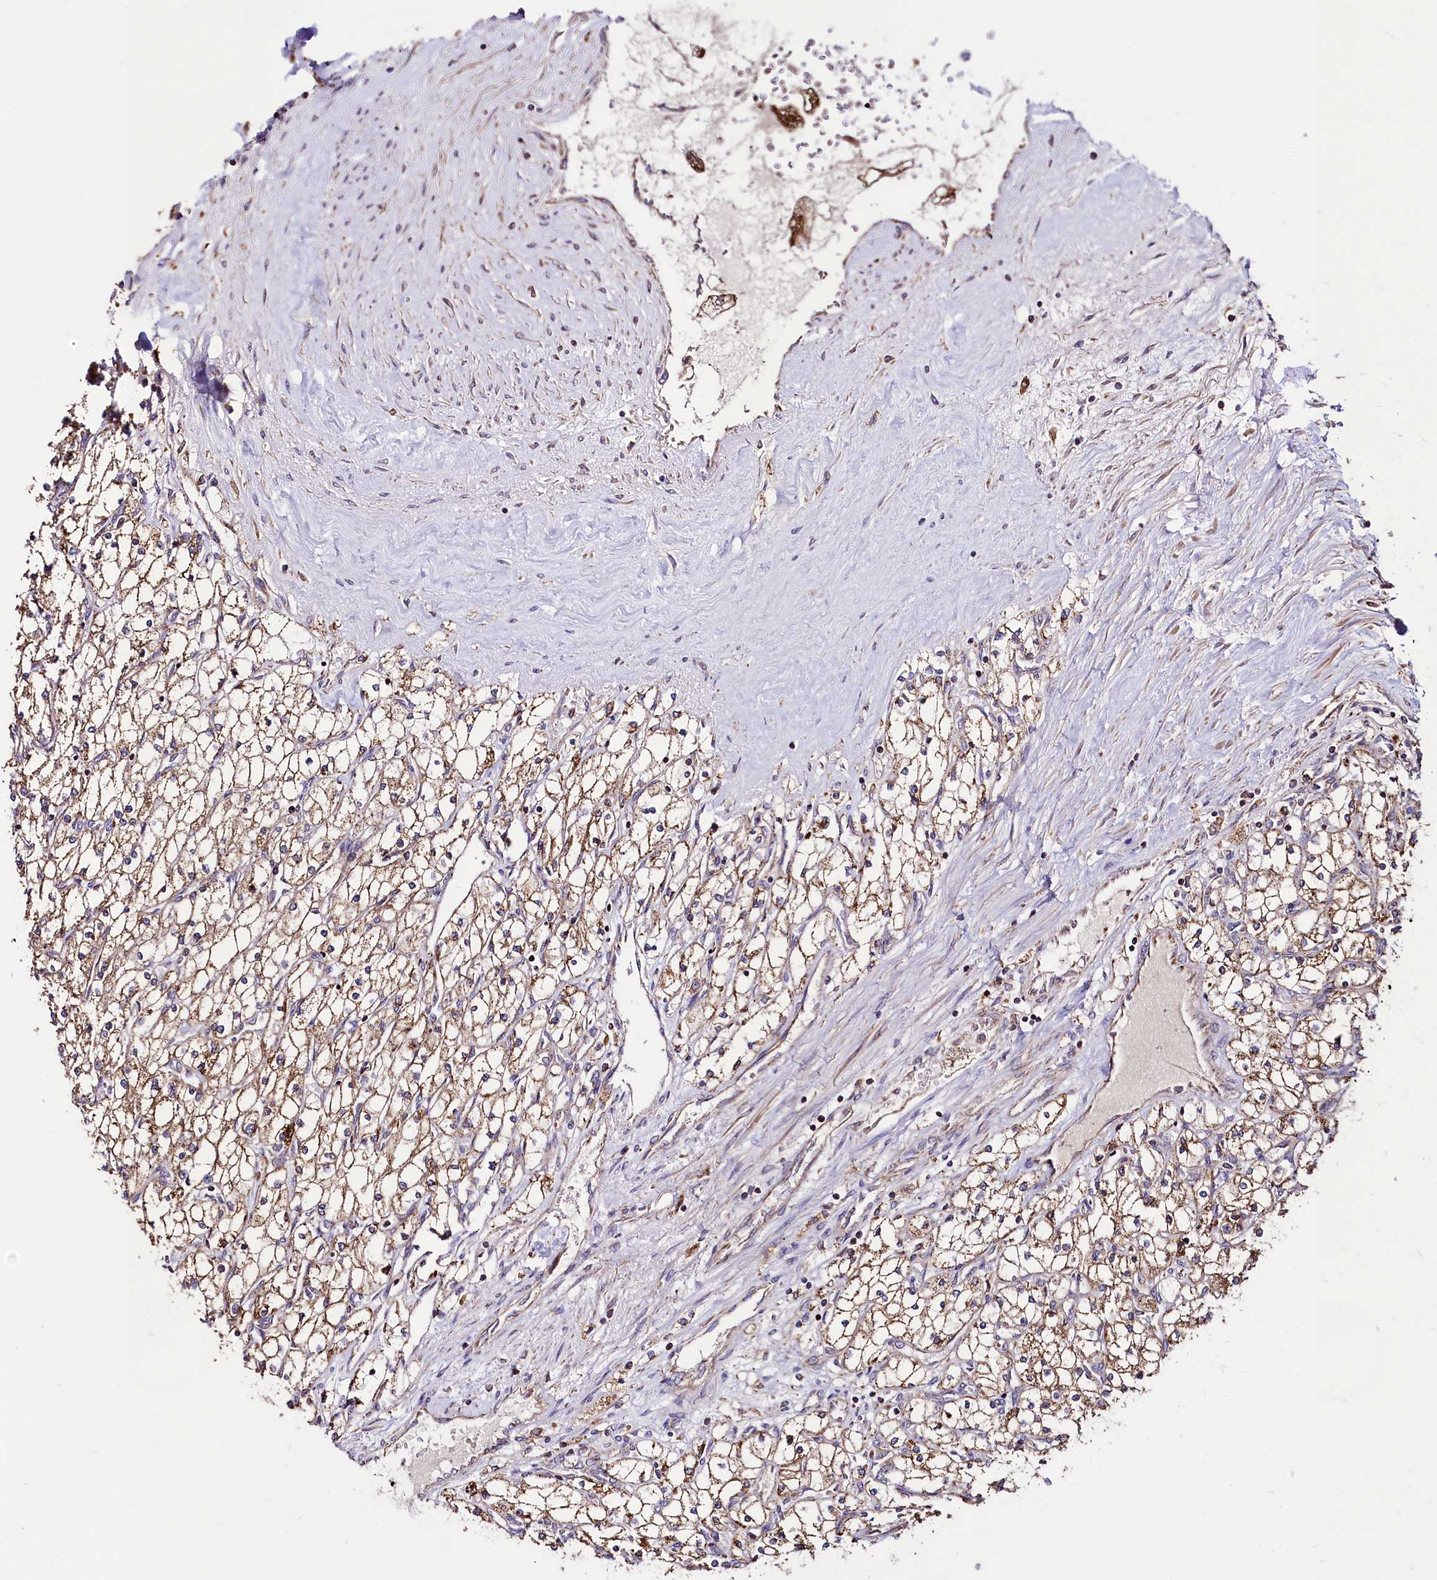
{"staining": {"intensity": "moderate", "quantity": ">75%", "location": "cytoplasmic/membranous"}, "tissue": "renal cancer", "cell_type": "Tumor cells", "image_type": "cancer", "snomed": [{"axis": "morphology", "description": "Adenocarcinoma, NOS"}, {"axis": "topography", "description": "Kidney"}], "caption": "Immunohistochemical staining of renal adenocarcinoma shows medium levels of moderate cytoplasmic/membranous protein expression in about >75% of tumor cells.", "gene": "STARD5", "patient": {"sex": "male", "age": 80}}